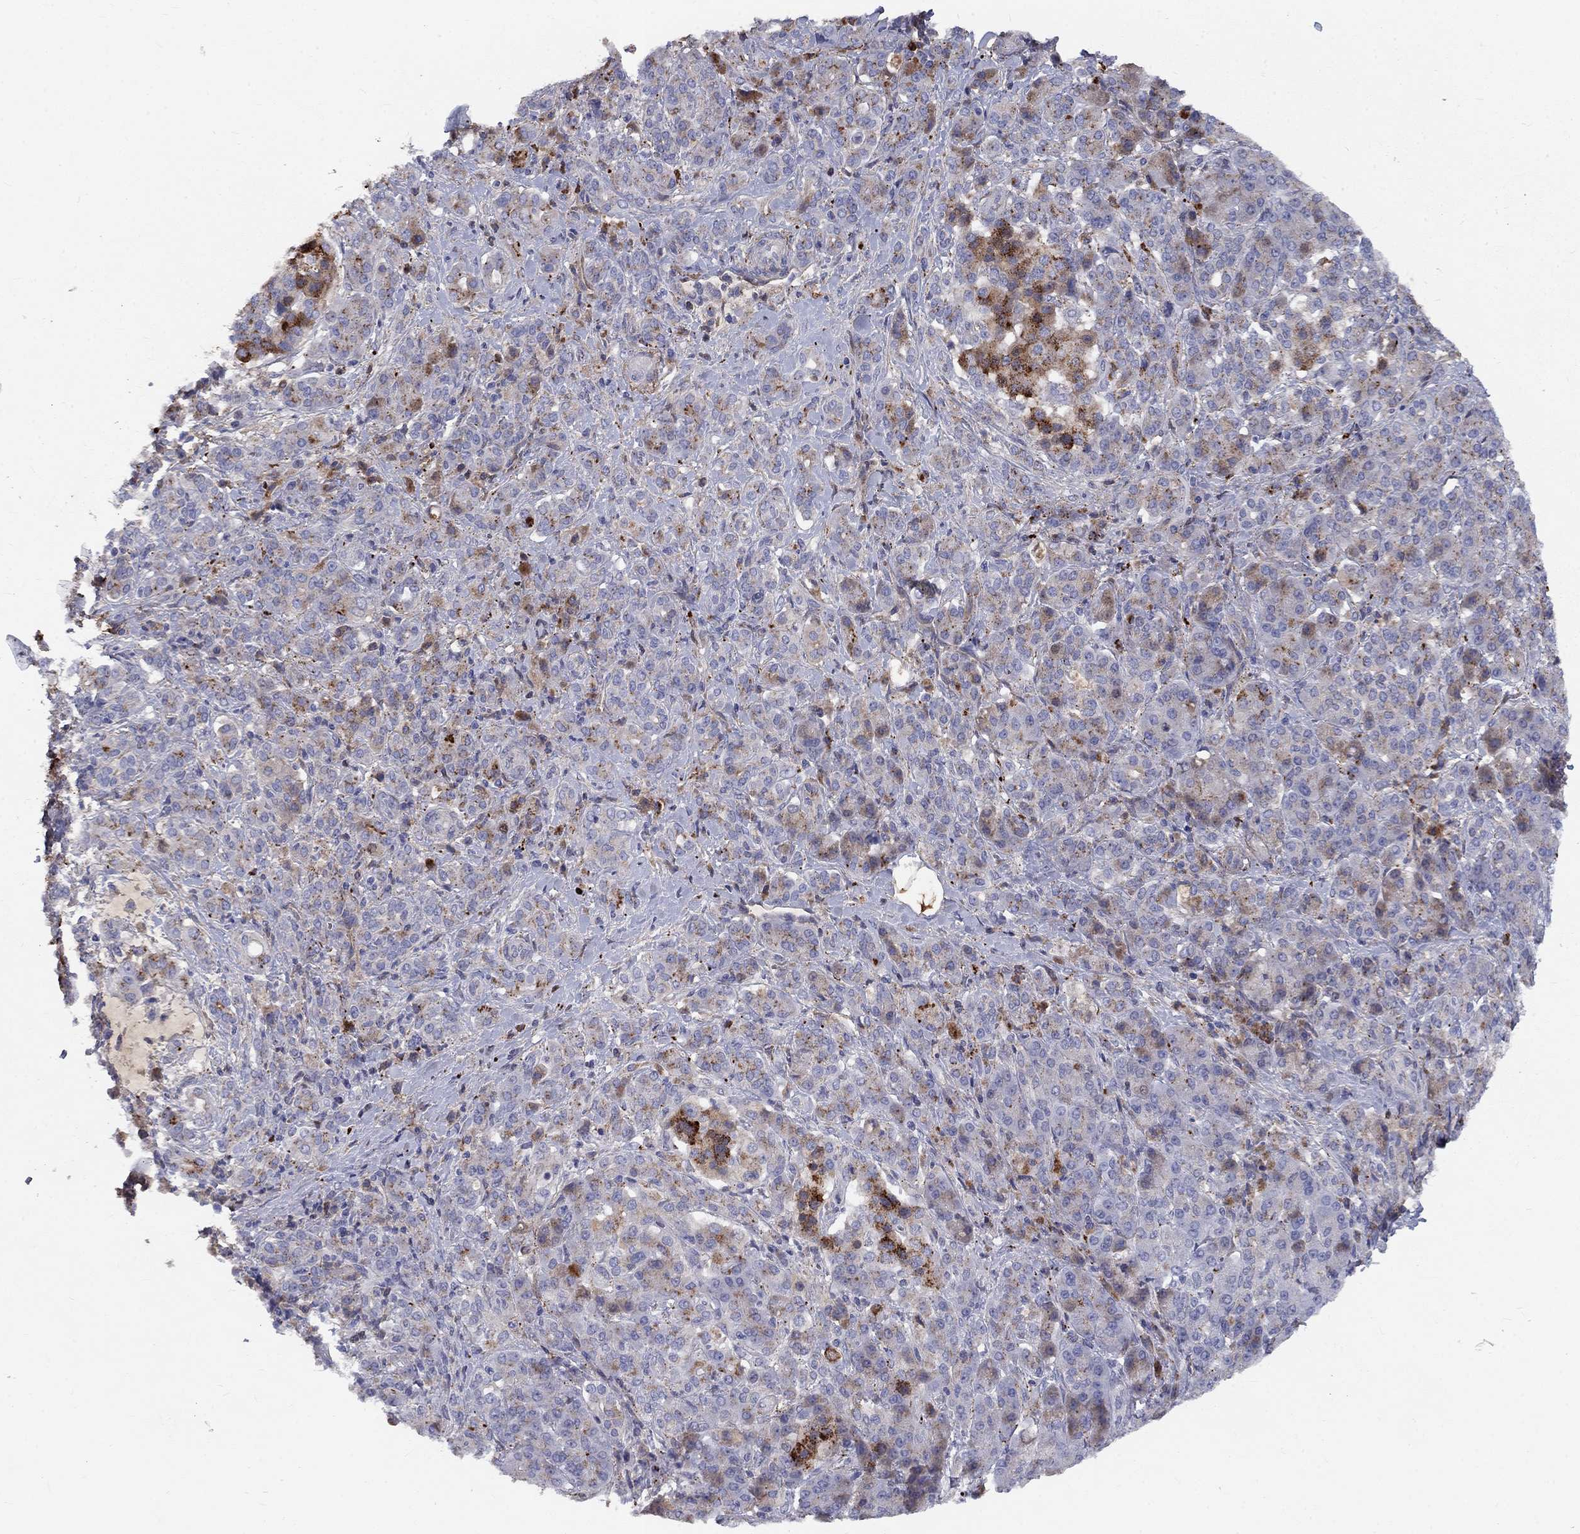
{"staining": {"intensity": "strong", "quantity": "<25%", "location": "cytoplasmic/membranous"}, "tissue": "pancreatic cancer", "cell_type": "Tumor cells", "image_type": "cancer", "snomed": [{"axis": "morphology", "description": "Normal tissue, NOS"}, {"axis": "morphology", "description": "Inflammation, NOS"}, {"axis": "morphology", "description": "Adenocarcinoma, NOS"}, {"axis": "topography", "description": "Pancreas"}], "caption": "This histopathology image displays IHC staining of pancreatic adenocarcinoma, with medium strong cytoplasmic/membranous positivity in approximately <25% of tumor cells.", "gene": "EPDR1", "patient": {"sex": "male", "age": 57}}